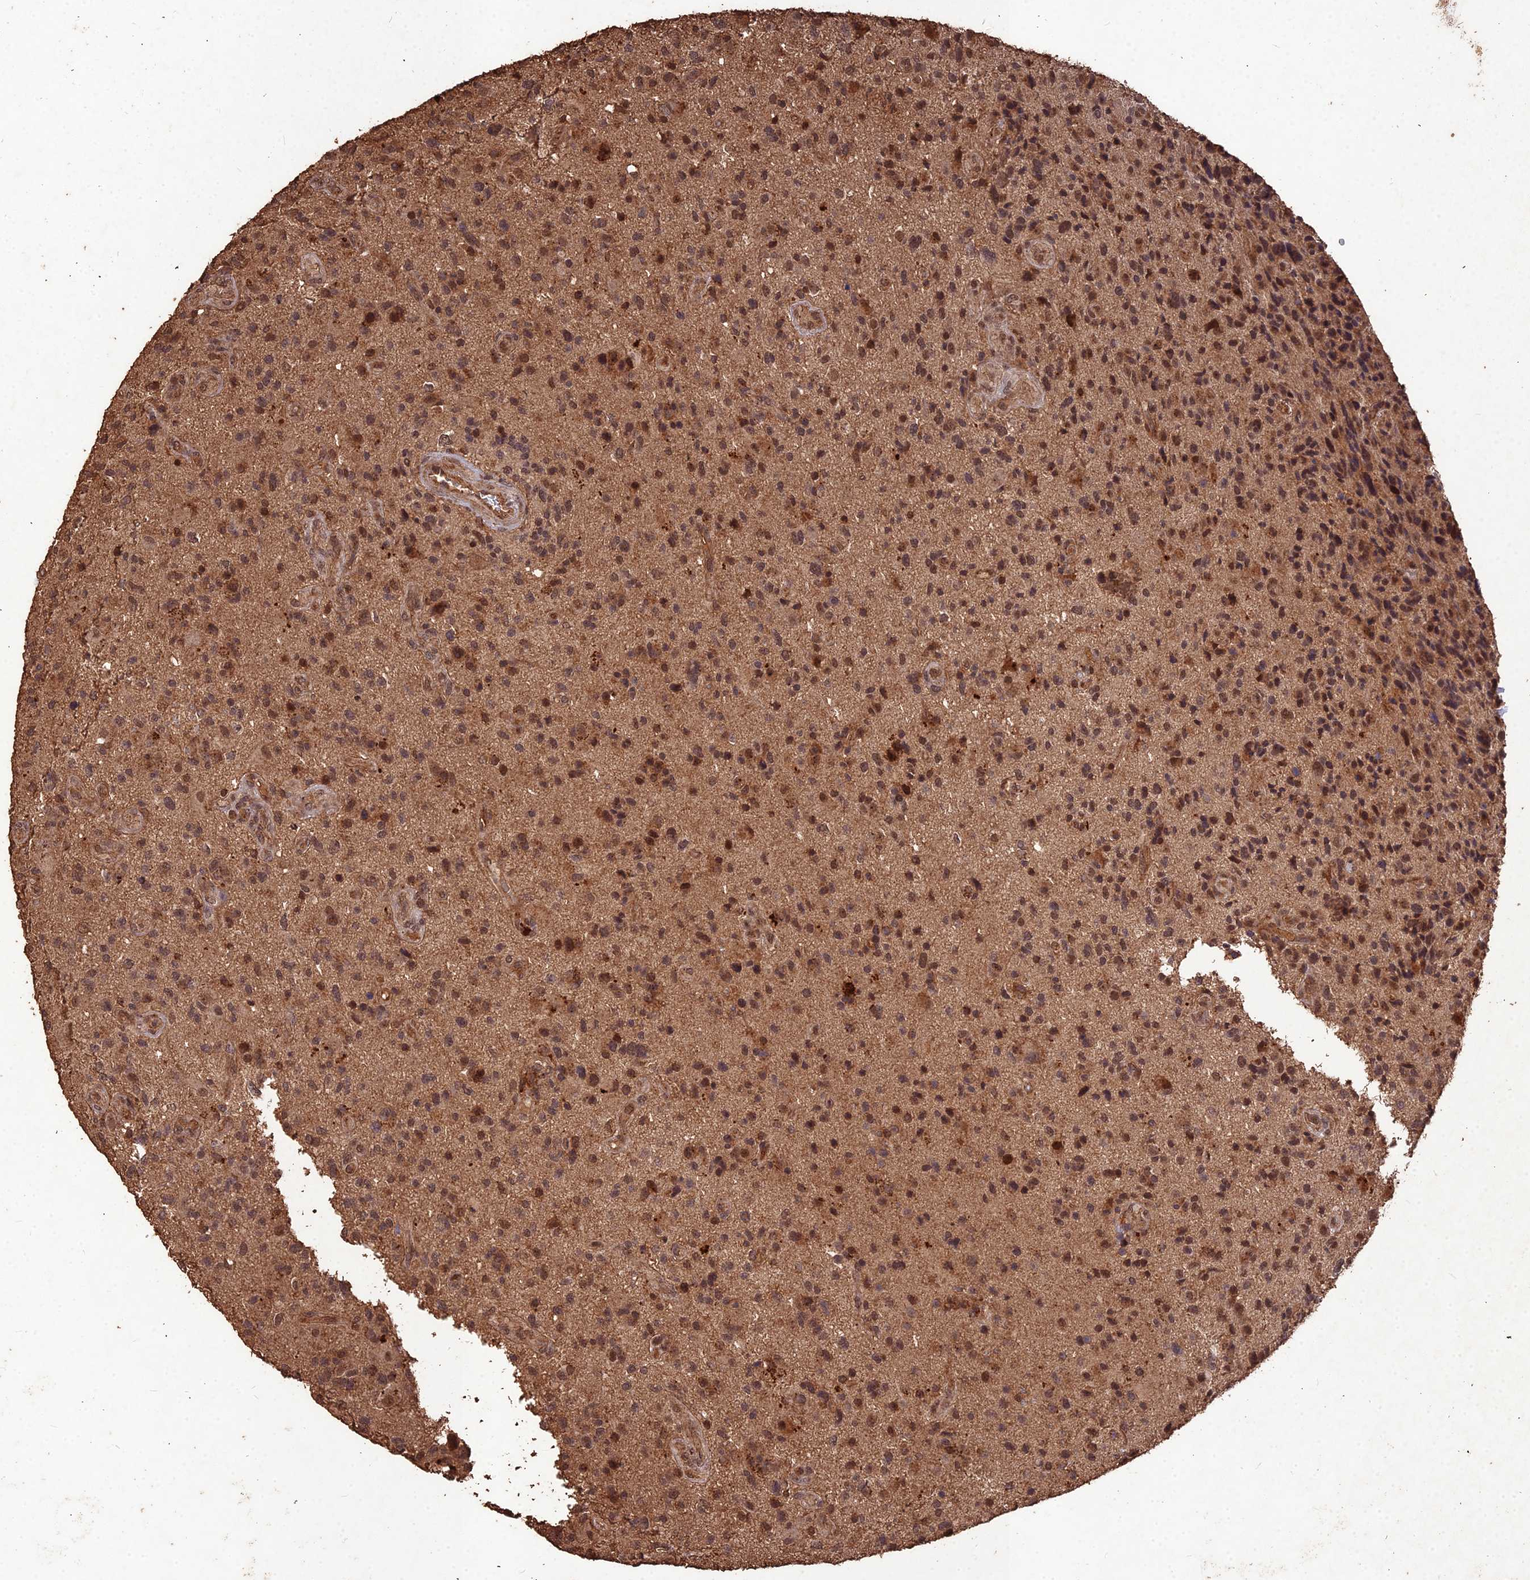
{"staining": {"intensity": "moderate", "quantity": ">75%", "location": "nuclear"}, "tissue": "glioma", "cell_type": "Tumor cells", "image_type": "cancer", "snomed": [{"axis": "morphology", "description": "Glioma, malignant, High grade"}, {"axis": "topography", "description": "Brain"}], "caption": "About >75% of tumor cells in malignant glioma (high-grade) exhibit moderate nuclear protein positivity as visualized by brown immunohistochemical staining.", "gene": "SYMPK", "patient": {"sex": "male", "age": 47}}